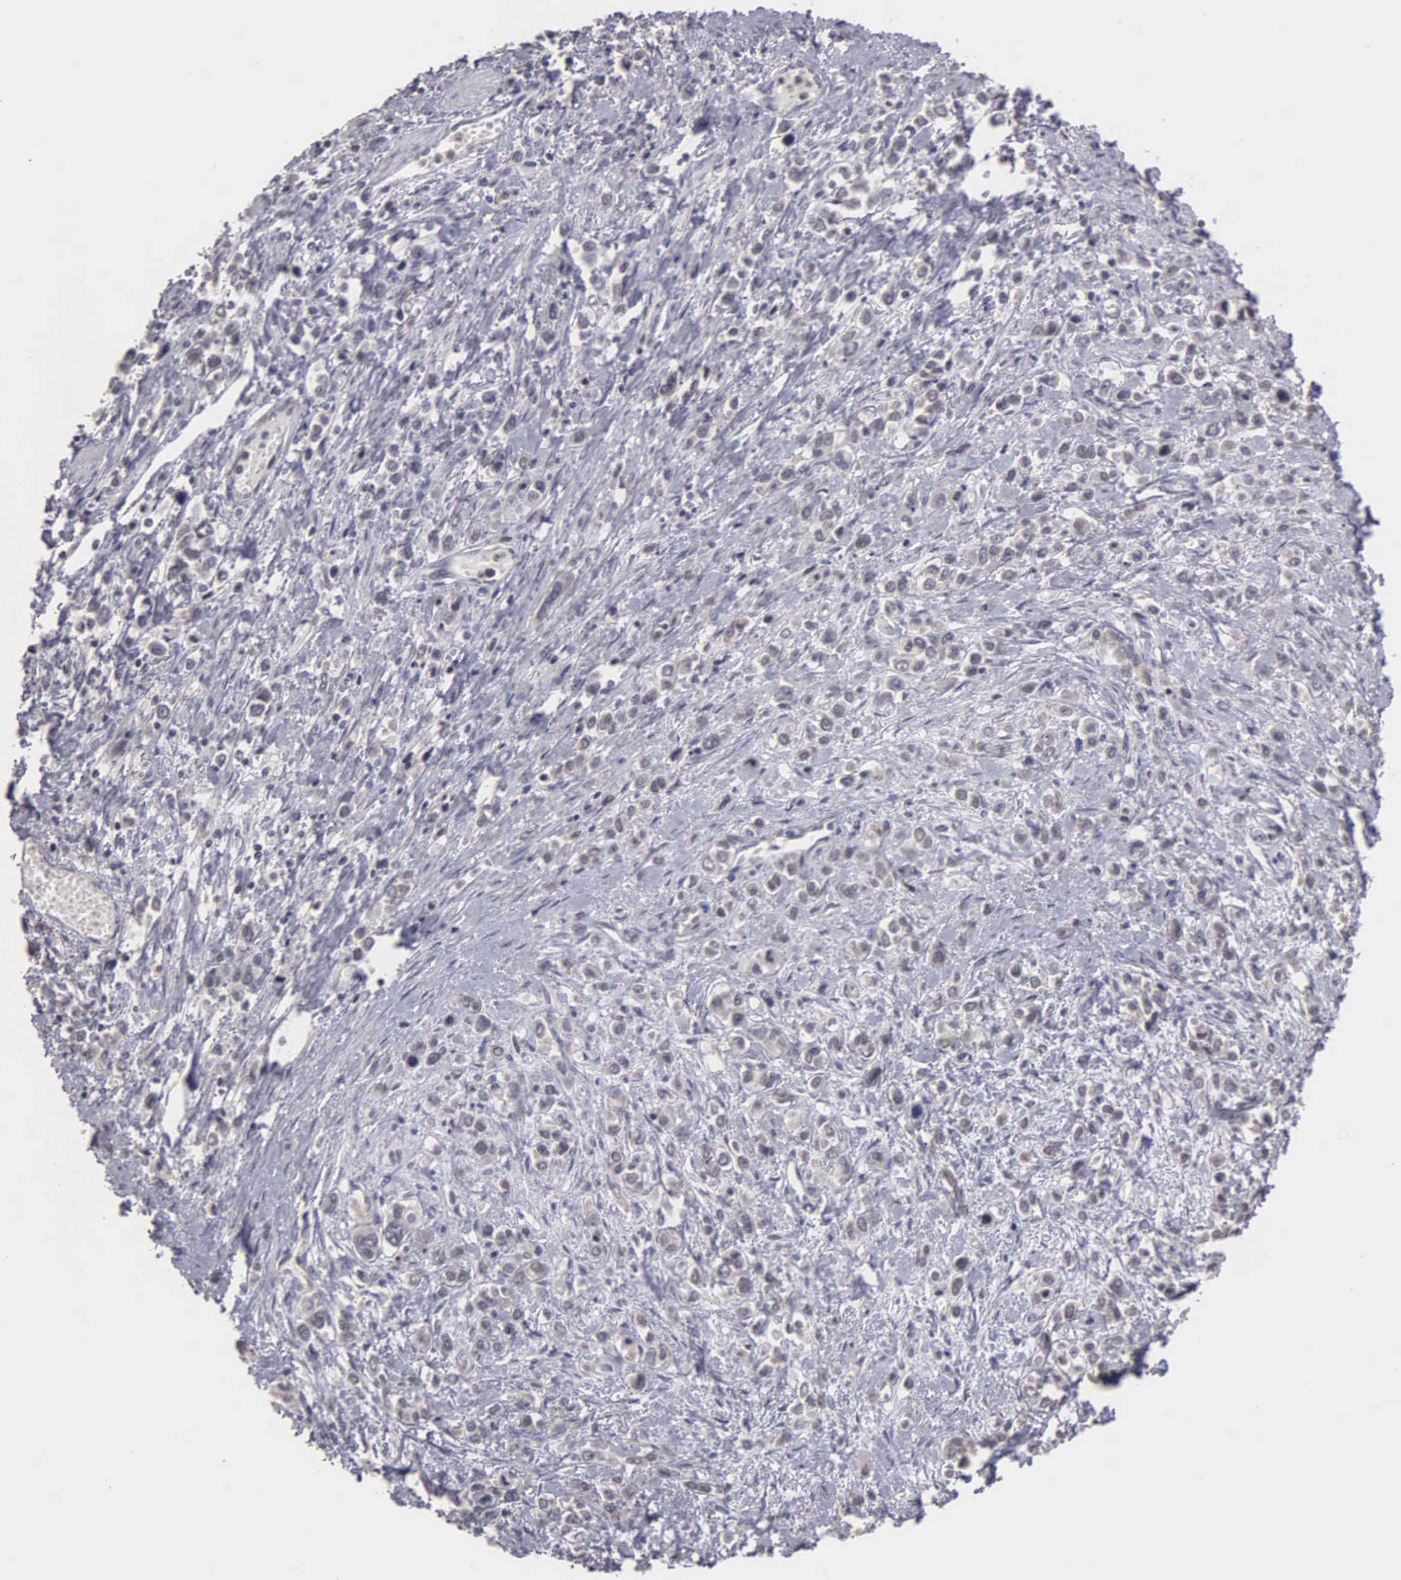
{"staining": {"intensity": "negative", "quantity": "none", "location": "none"}, "tissue": "stomach cancer", "cell_type": "Tumor cells", "image_type": "cancer", "snomed": [{"axis": "morphology", "description": "Adenocarcinoma, NOS"}, {"axis": "topography", "description": "Stomach, upper"}], "caption": "There is no significant staining in tumor cells of stomach cancer.", "gene": "BRD1", "patient": {"sex": "male", "age": 76}}